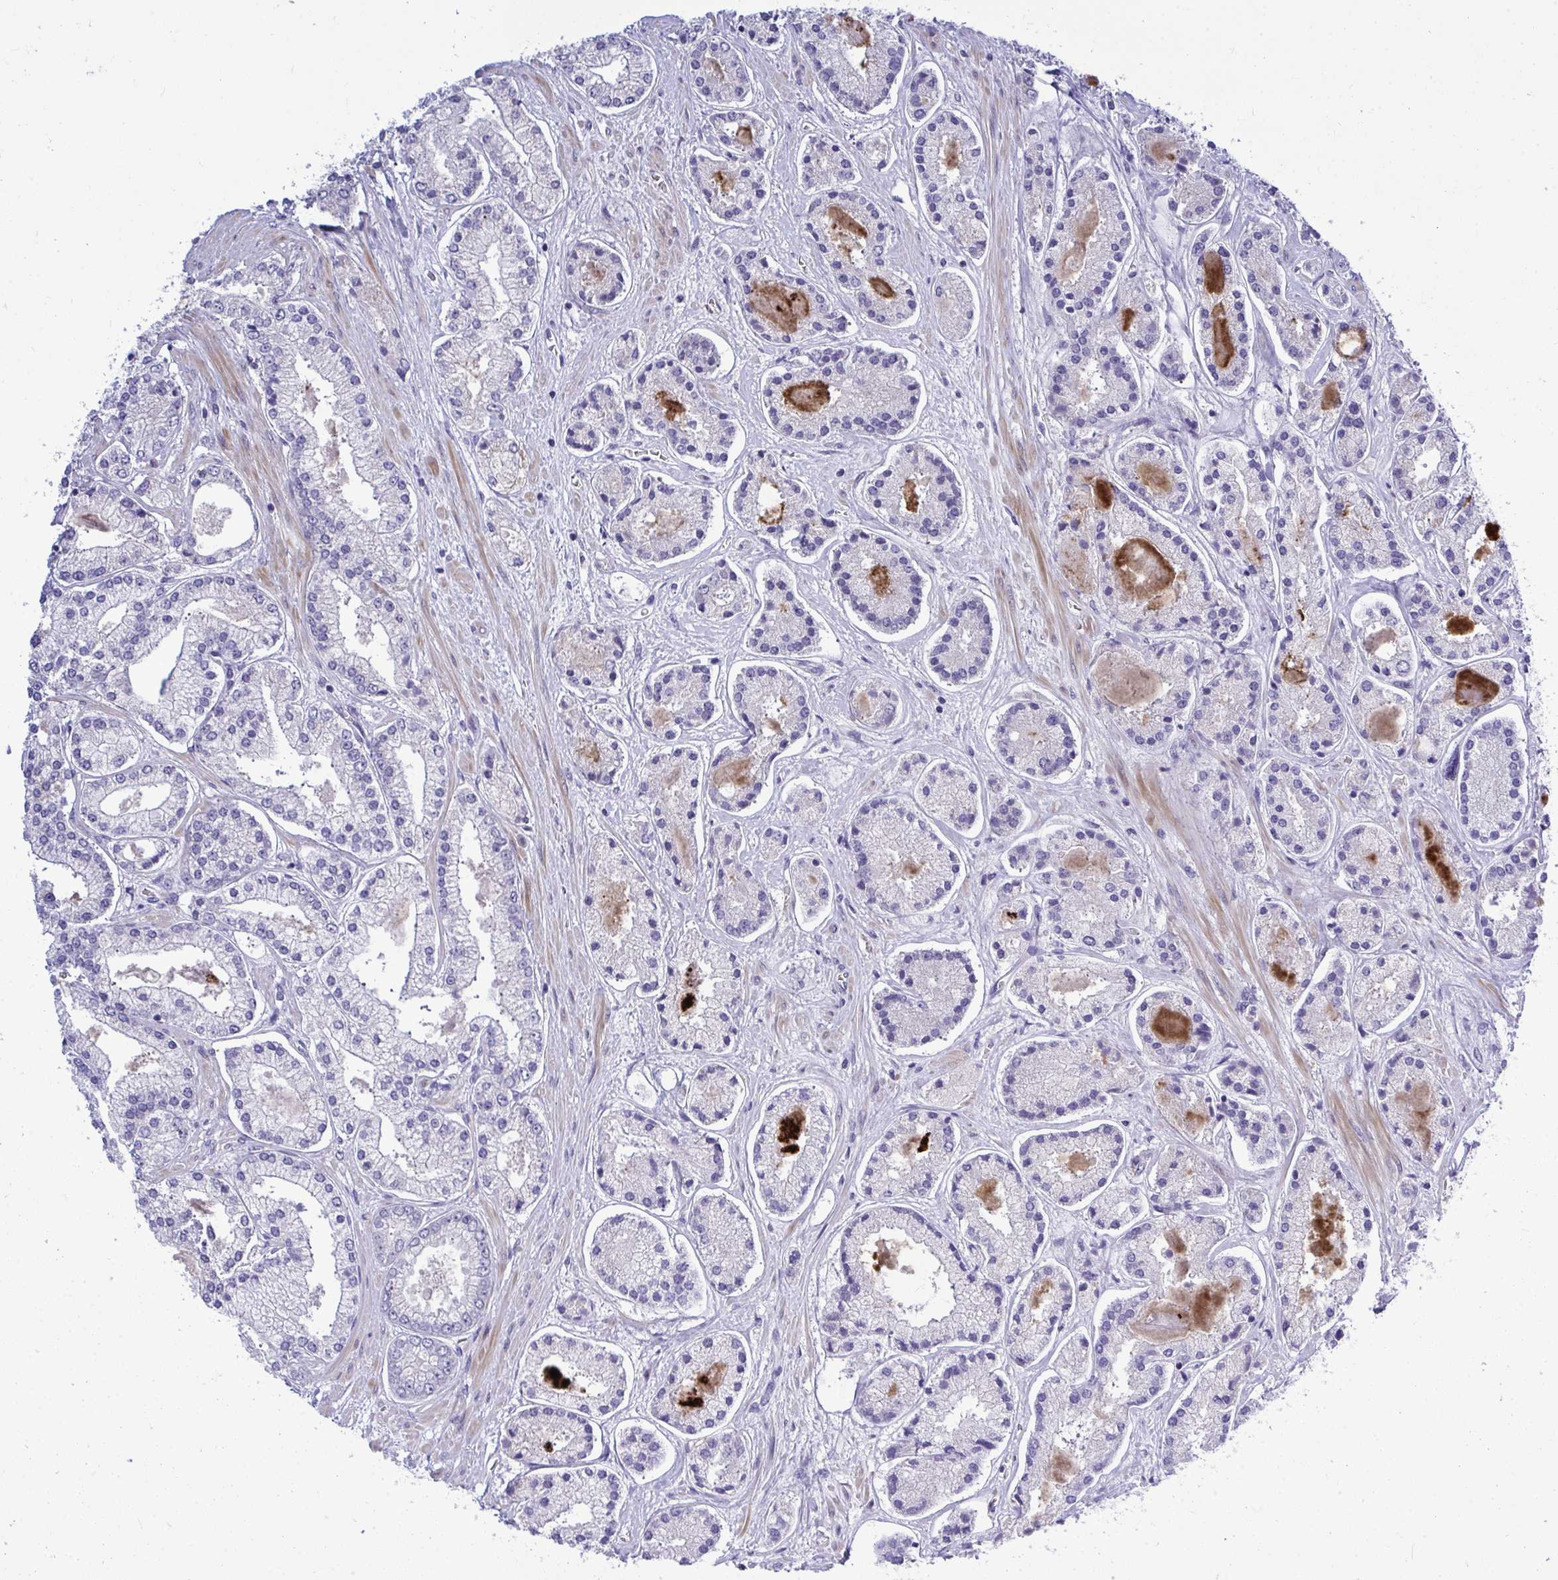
{"staining": {"intensity": "negative", "quantity": "none", "location": "none"}, "tissue": "prostate cancer", "cell_type": "Tumor cells", "image_type": "cancer", "snomed": [{"axis": "morphology", "description": "Adenocarcinoma, High grade"}, {"axis": "topography", "description": "Prostate"}], "caption": "DAB (3,3'-diaminobenzidine) immunohistochemical staining of human prostate high-grade adenocarcinoma demonstrates no significant positivity in tumor cells.", "gene": "HMBOX1", "patient": {"sex": "male", "age": 67}}